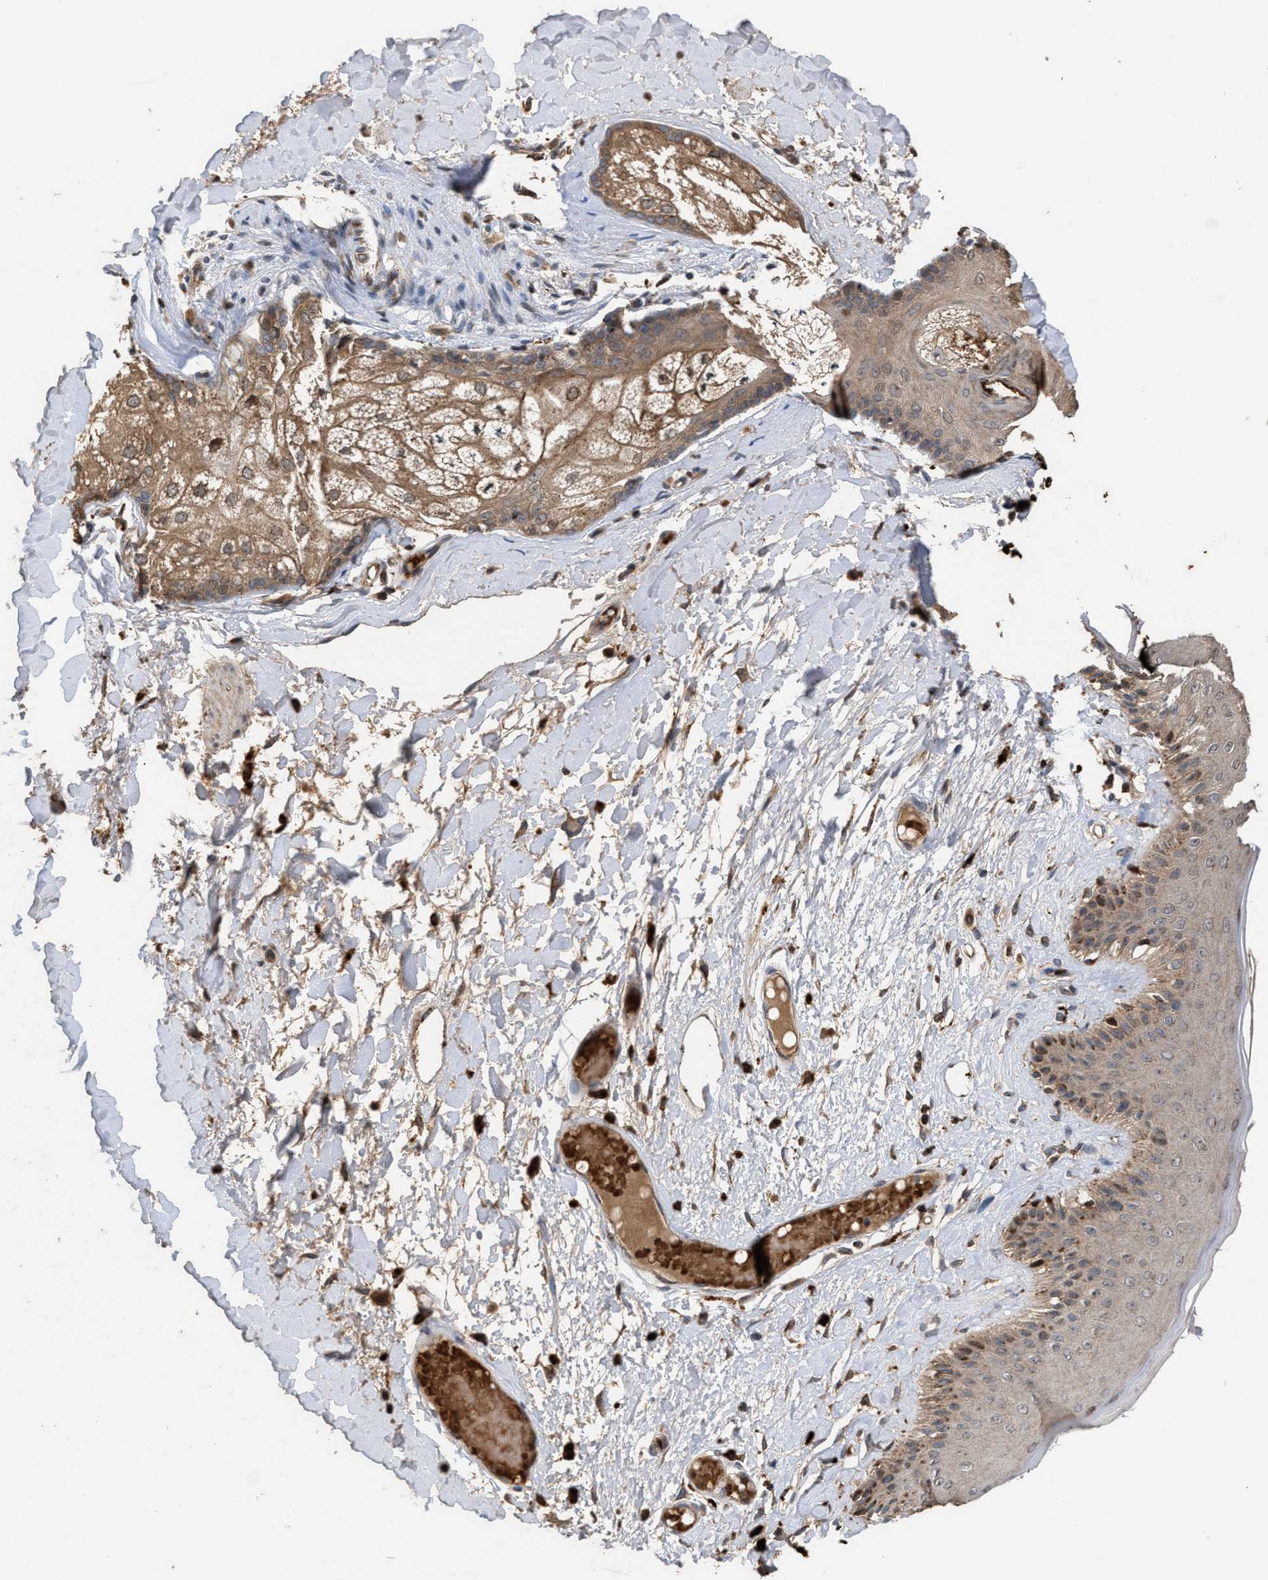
{"staining": {"intensity": "moderate", "quantity": ">75%", "location": "cytoplasmic/membranous"}, "tissue": "skin", "cell_type": "Epidermal cells", "image_type": "normal", "snomed": [{"axis": "morphology", "description": "Normal tissue, NOS"}, {"axis": "topography", "description": "Vulva"}], "caption": "Brown immunohistochemical staining in benign human skin reveals moderate cytoplasmic/membranous staining in approximately >75% of epidermal cells. The staining was performed using DAB, with brown indicating positive protein expression. Nuclei are stained blue with hematoxylin.", "gene": "ELMO3", "patient": {"sex": "female", "age": 73}}